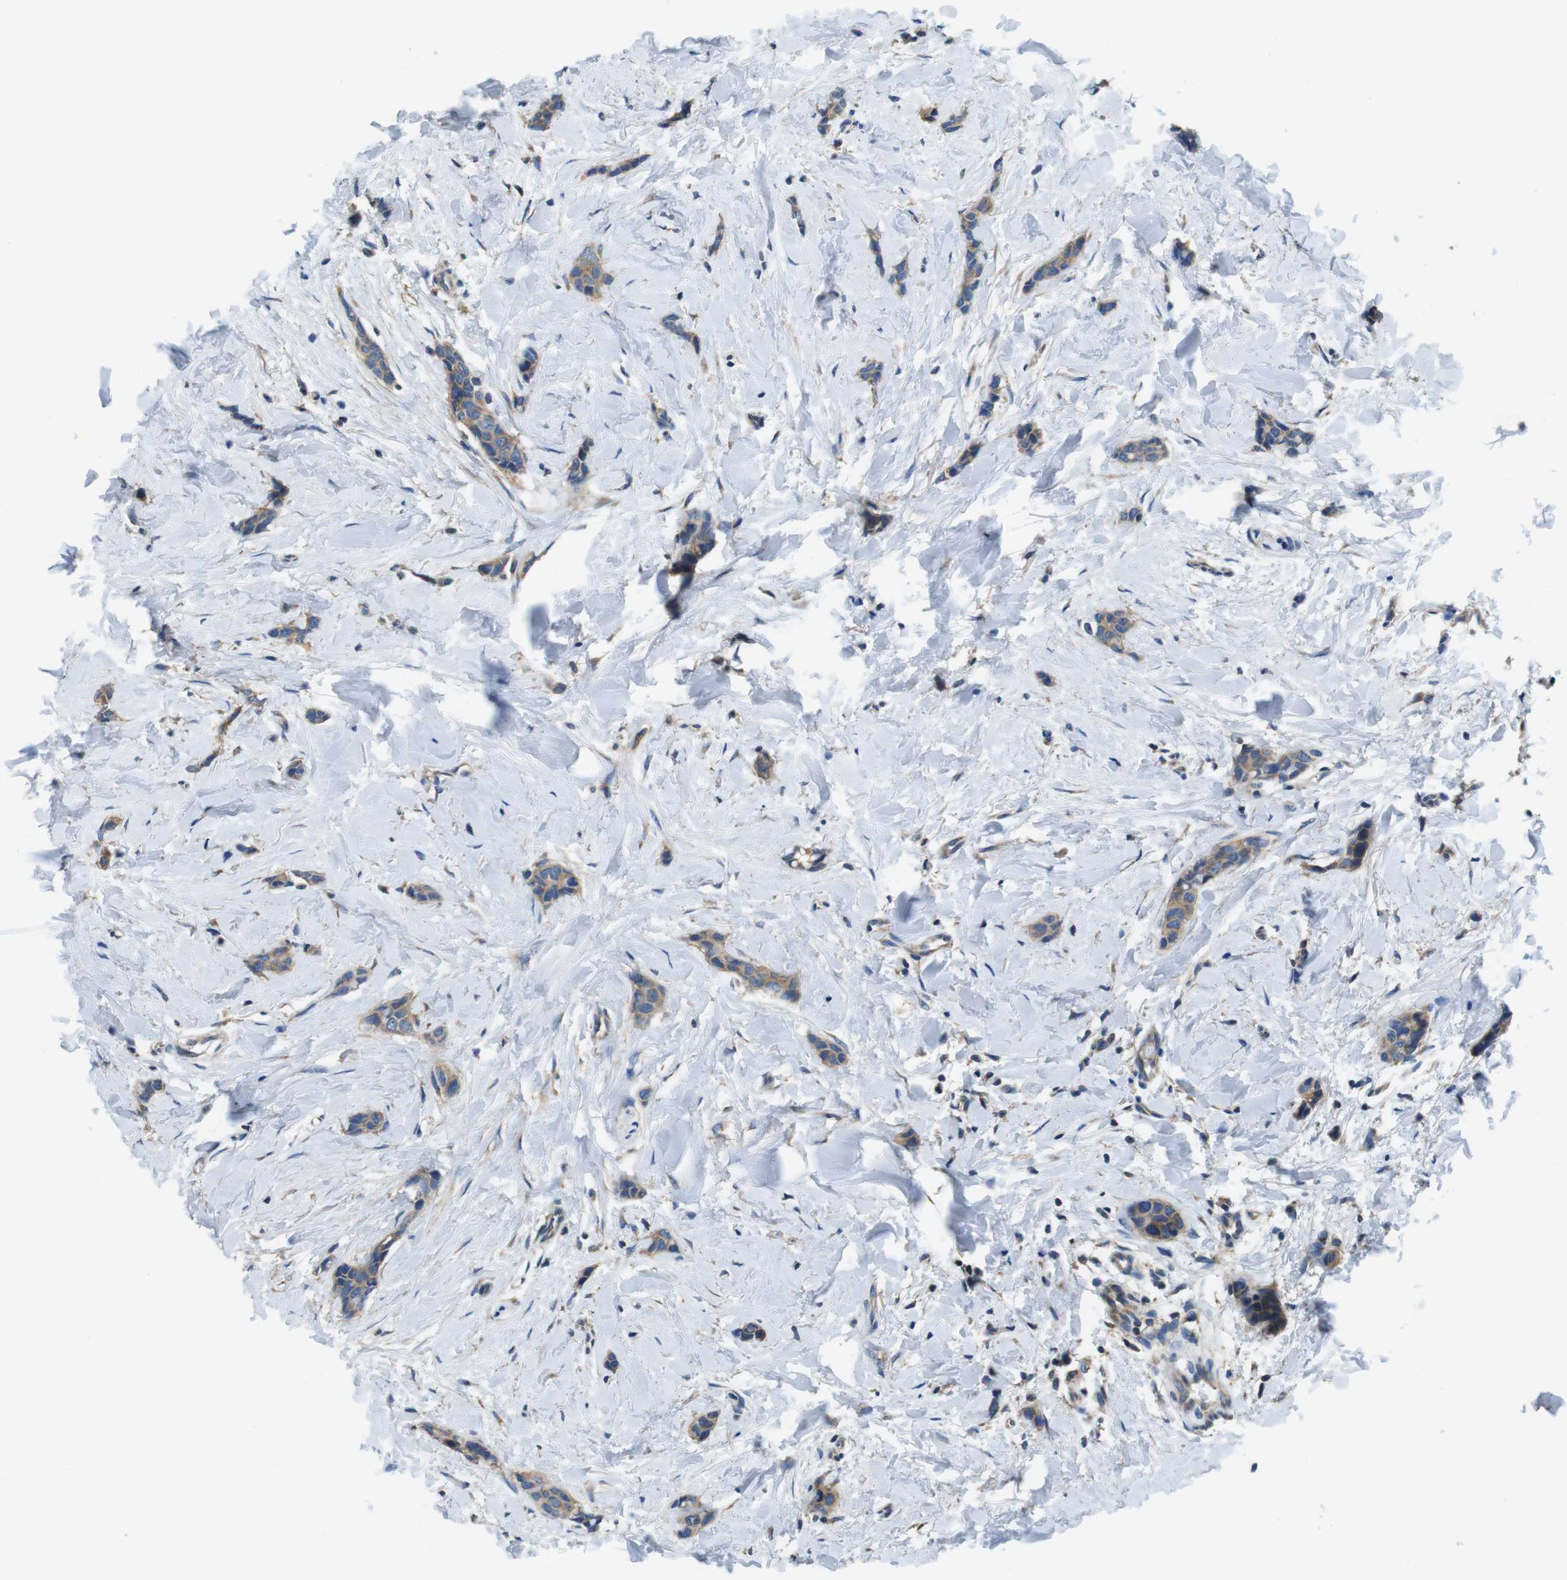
{"staining": {"intensity": "weak", "quantity": ">75%", "location": "cytoplasmic/membranous"}, "tissue": "breast cancer", "cell_type": "Tumor cells", "image_type": "cancer", "snomed": [{"axis": "morphology", "description": "Lobular carcinoma"}, {"axis": "topography", "description": "Skin"}, {"axis": "topography", "description": "Breast"}], "caption": "Immunohistochemical staining of human breast cancer displays low levels of weak cytoplasmic/membranous staining in about >75% of tumor cells. The protein of interest is stained brown, and the nuclei are stained in blue (DAB (3,3'-diaminobenzidine) IHC with brightfield microscopy, high magnification).", "gene": "DENND4C", "patient": {"sex": "female", "age": 46}}